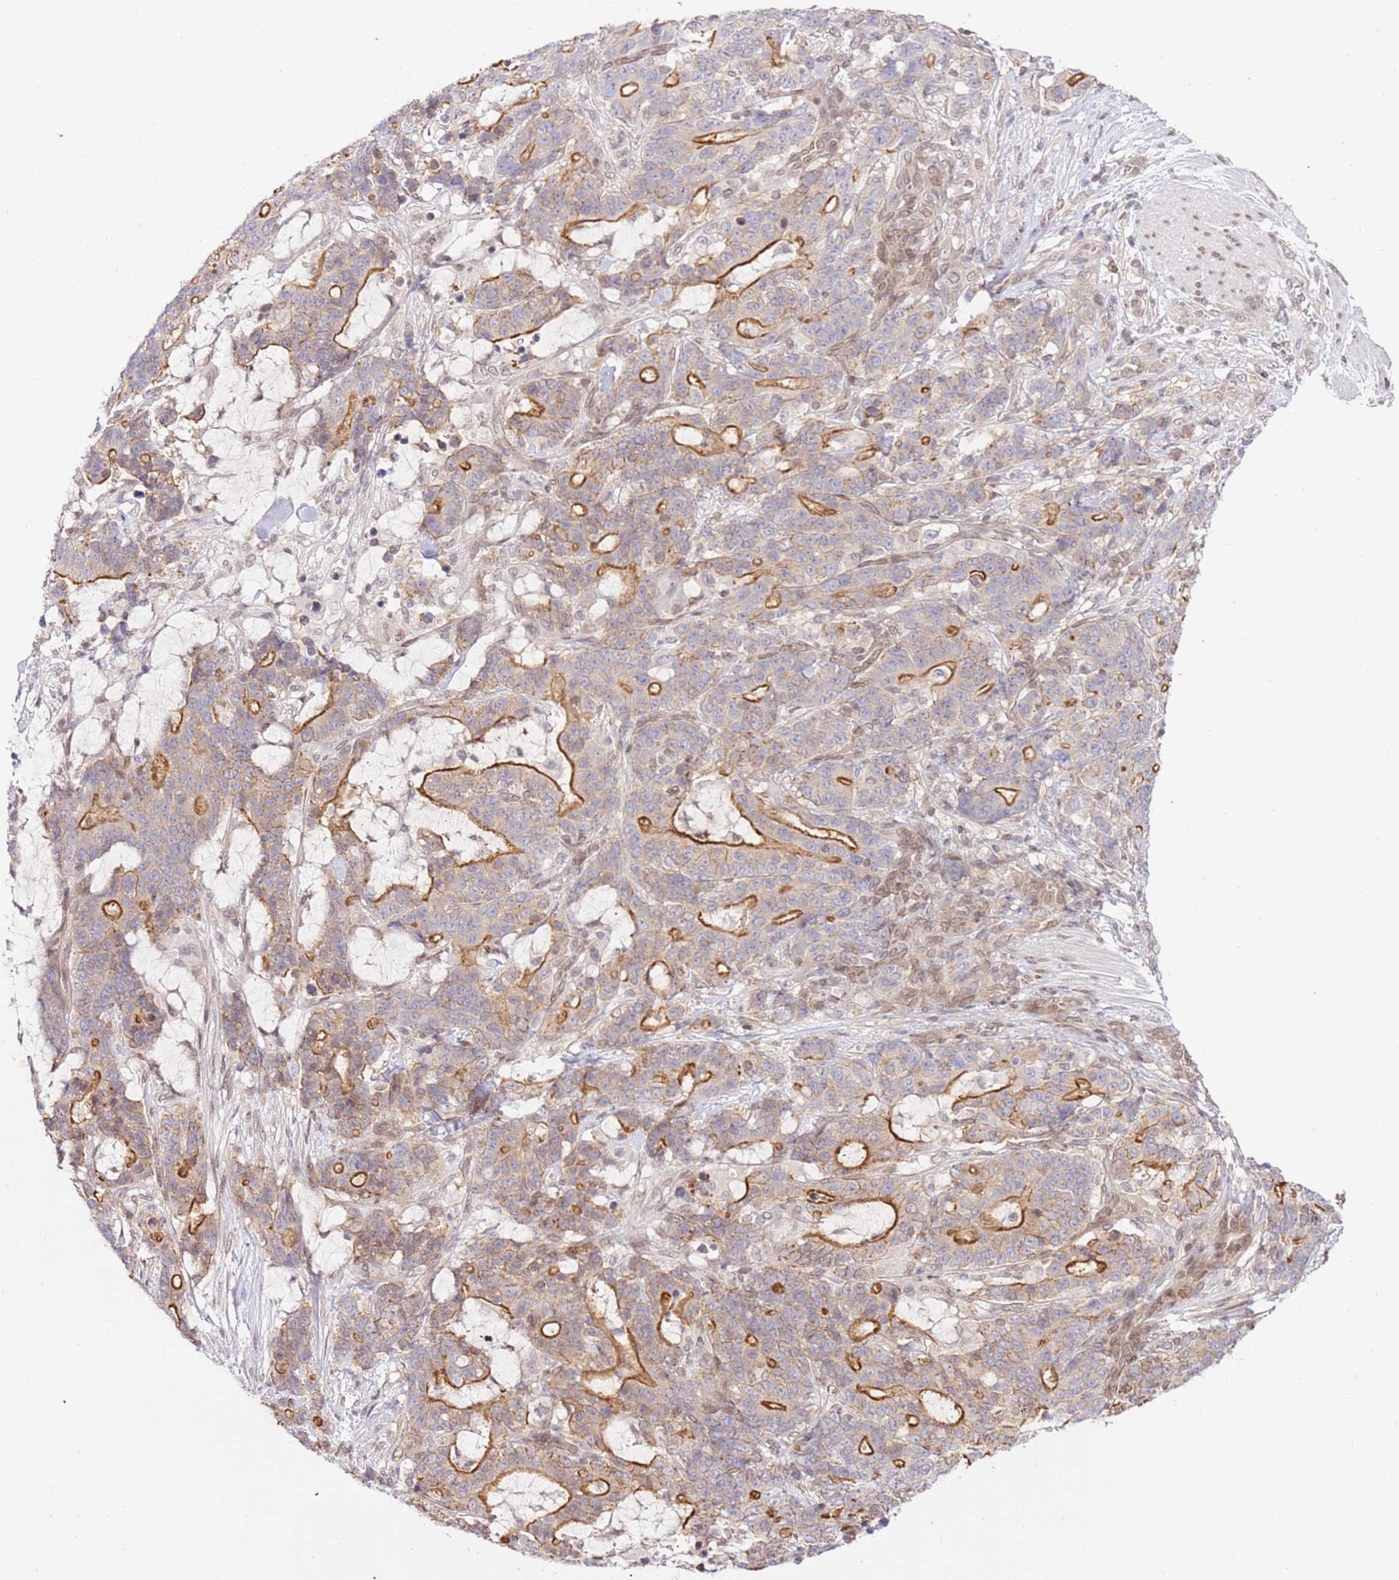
{"staining": {"intensity": "strong", "quantity": "<25%", "location": "cytoplasmic/membranous"}, "tissue": "stomach cancer", "cell_type": "Tumor cells", "image_type": "cancer", "snomed": [{"axis": "morphology", "description": "Normal tissue, NOS"}, {"axis": "morphology", "description": "Adenocarcinoma, NOS"}, {"axis": "topography", "description": "Stomach"}], "caption": "An immunohistochemistry photomicrograph of neoplastic tissue is shown. Protein staining in brown shows strong cytoplasmic/membranous positivity in stomach cancer (adenocarcinoma) within tumor cells. (DAB (3,3'-diaminobenzidine) IHC, brown staining for protein, blue staining for nuclei).", "gene": "TRIM37", "patient": {"sex": "female", "age": 64}}